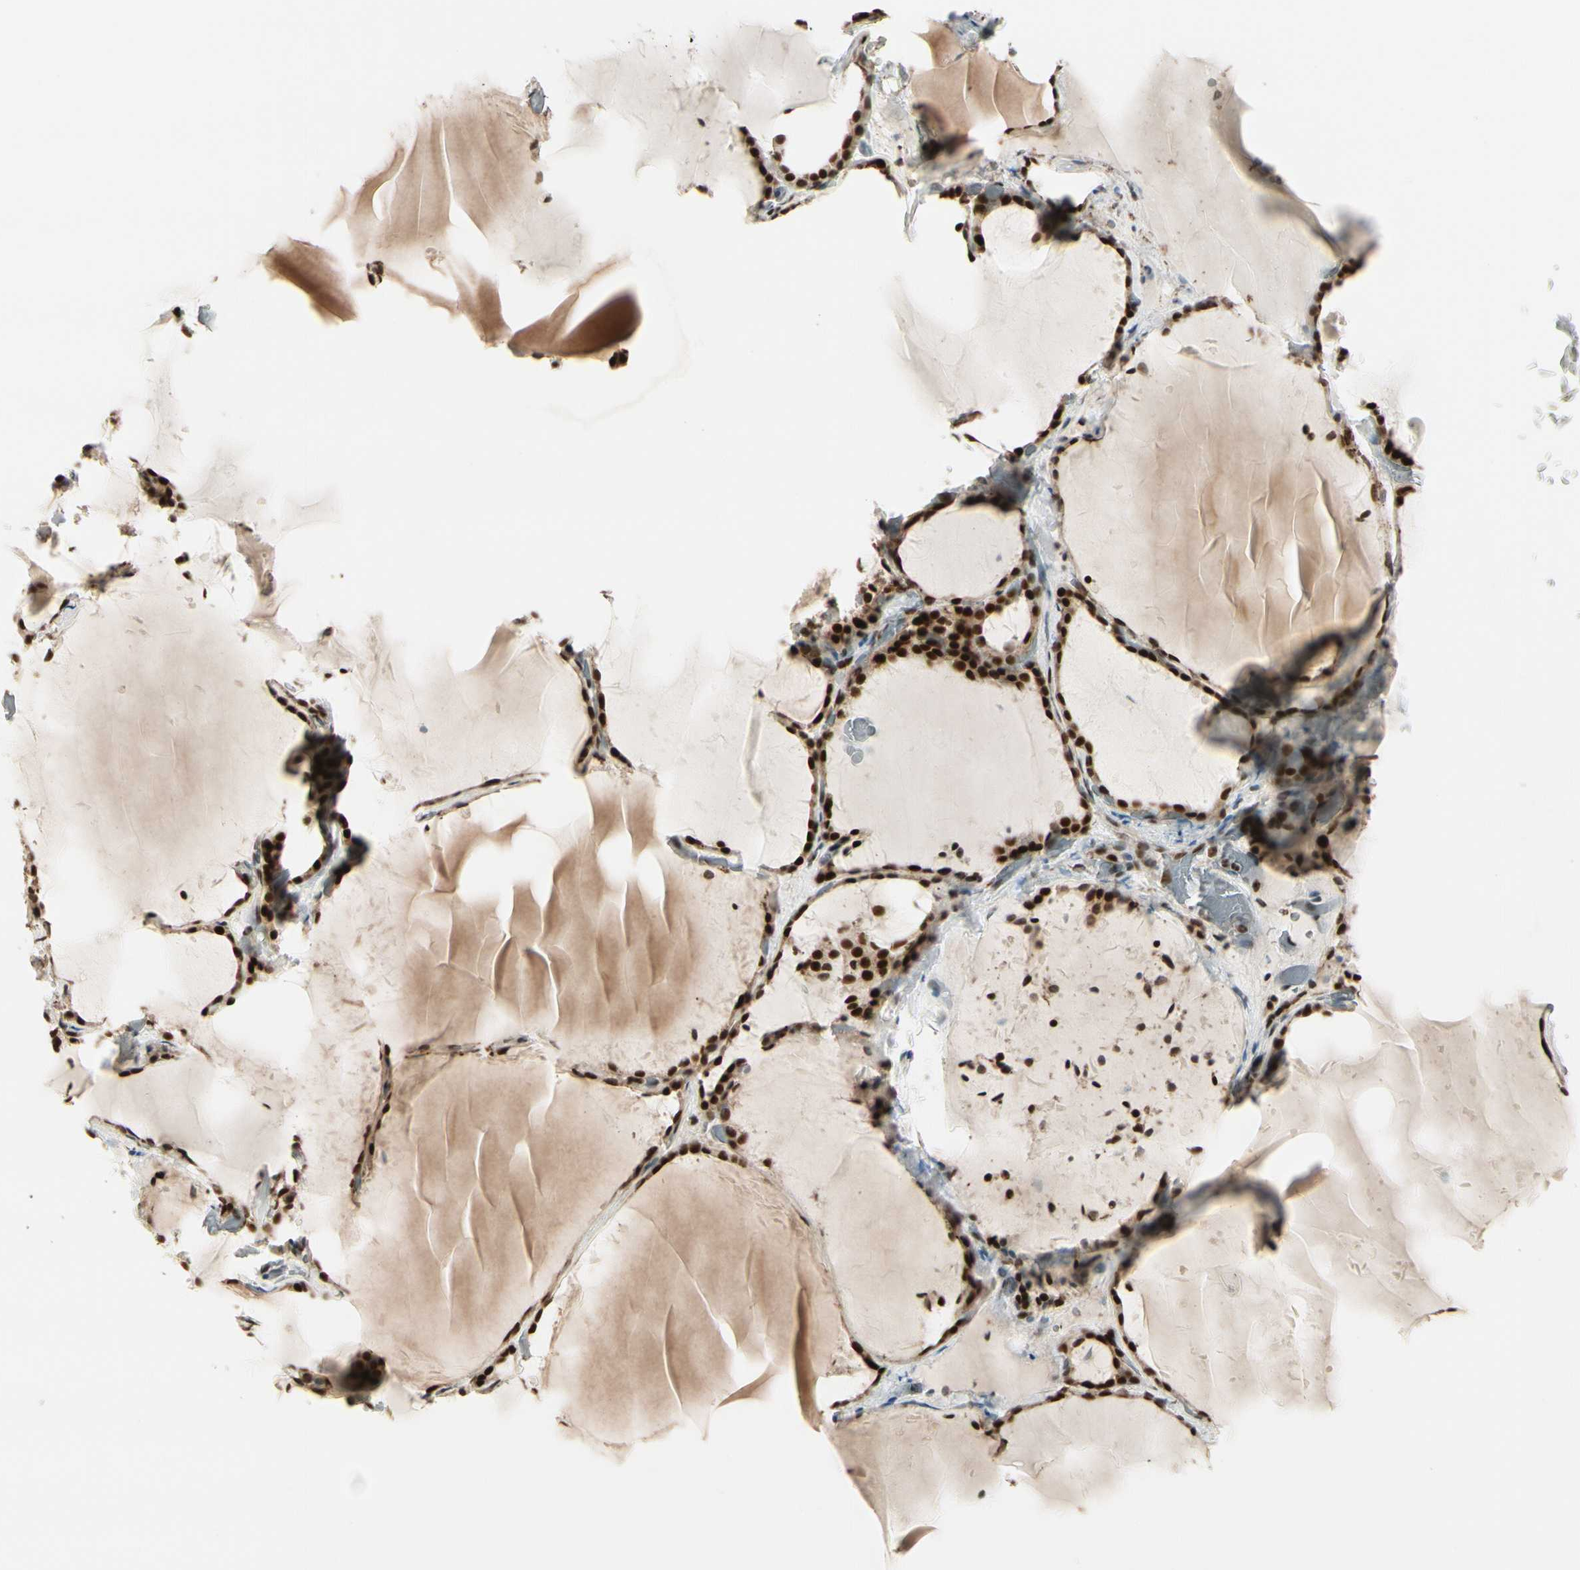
{"staining": {"intensity": "strong", "quantity": ">75%", "location": "nuclear"}, "tissue": "thyroid gland", "cell_type": "Glandular cells", "image_type": "normal", "snomed": [{"axis": "morphology", "description": "Normal tissue, NOS"}, {"axis": "topography", "description": "Thyroid gland"}], "caption": "Protein expression analysis of normal human thyroid gland reveals strong nuclear positivity in about >75% of glandular cells.", "gene": "CHAMP1", "patient": {"sex": "female", "age": 22}}